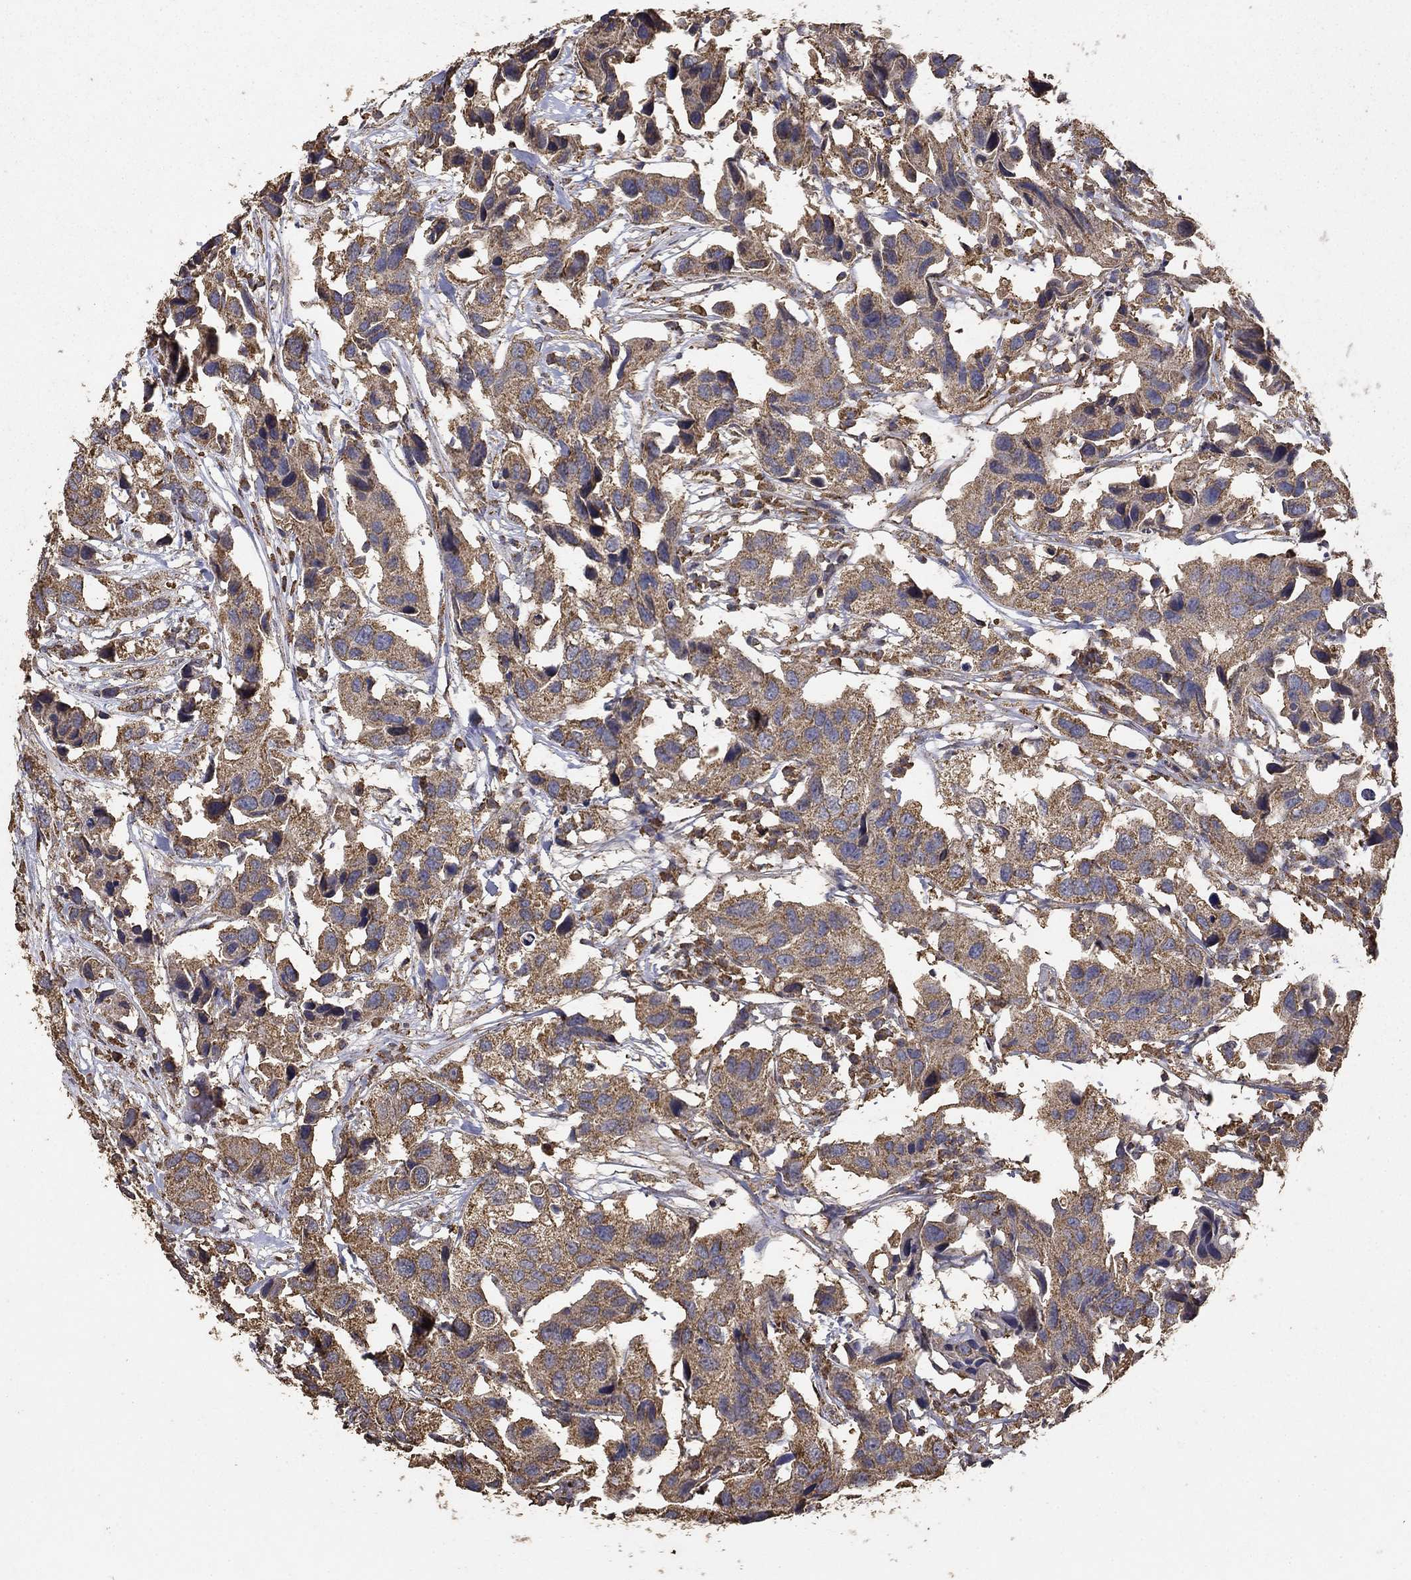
{"staining": {"intensity": "moderate", "quantity": "<25%", "location": "cytoplasmic/membranous"}, "tissue": "urothelial cancer", "cell_type": "Tumor cells", "image_type": "cancer", "snomed": [{"axis": "morphology", "description": "Urothelial carcinoma, High grade"}, {"axis": "topography", "description": "Urinary bladder"}], "caption": "This is an image of immunohistochemistry (IHC) staining of urothelial cancer, which shows moderate expression in the cytoplasmic/membranous of tumor cells.", "gene": "IFRD1", "patient": {"sex": "male", "age": 79}}